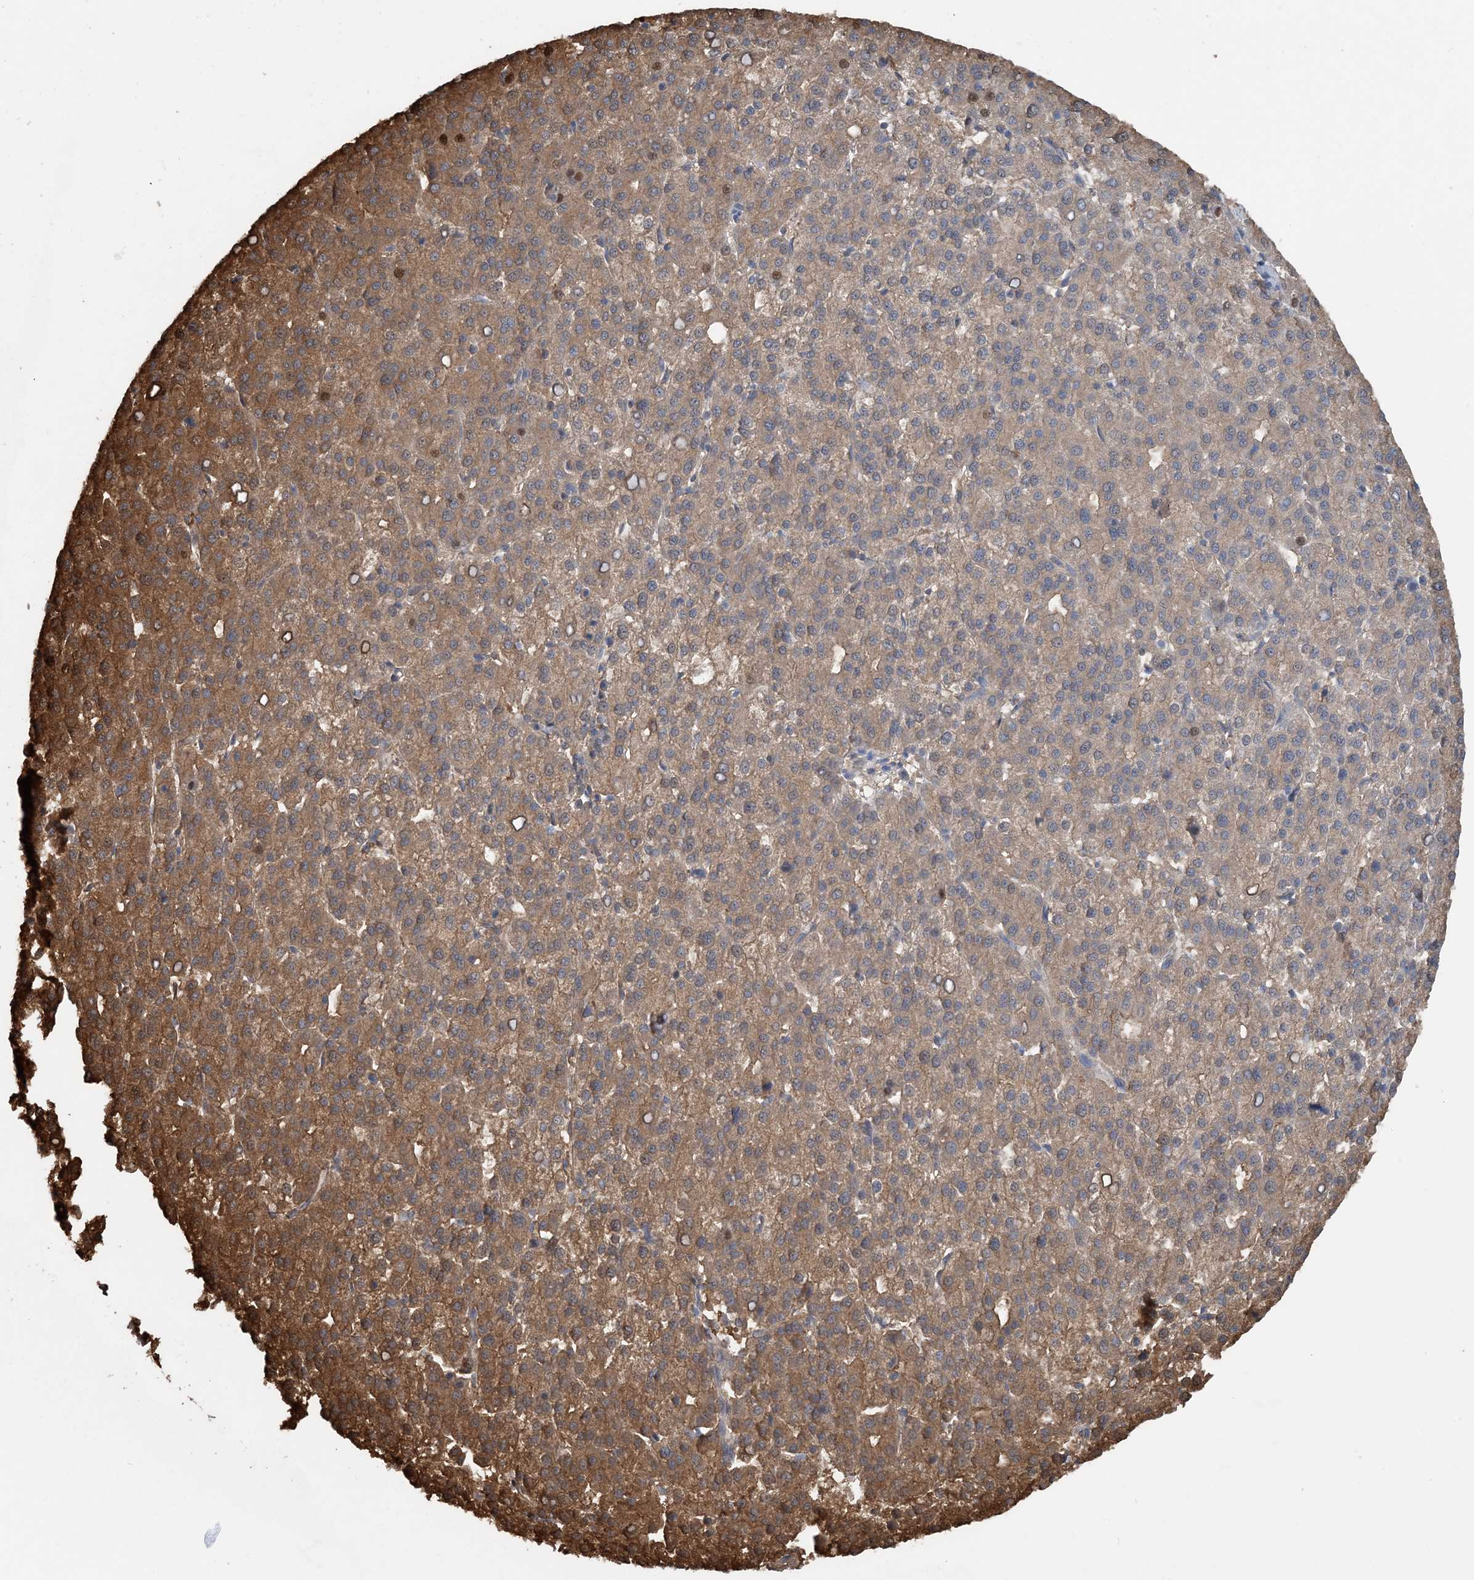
{"staining": {"intensity": "moderate", "quantity": ">75%", "location": "cytoplasmic/membranous"}, "tissue": "liver cancer", "cell_type": "Tumor cells", "image_type": "cancer", "snomed": [{"axis": "morphology", "description": "Carcinoma, Hepatocellular, NOS"}, {"axis": "topography", "description": "Liver"}], "caption": "IHC of human liver cancer exhibits medium levels of moderate cytoplasmic/membranous expression in approximately >75% of tumor cells. Using DAB (3,3'-diaminobenzidine) (brown) and hematoxylin (blue) stains, captured at high magnification using brightfield microscopy.", "gene": "HIKESHI", "patient": {"sex": "female", "age": 58}}